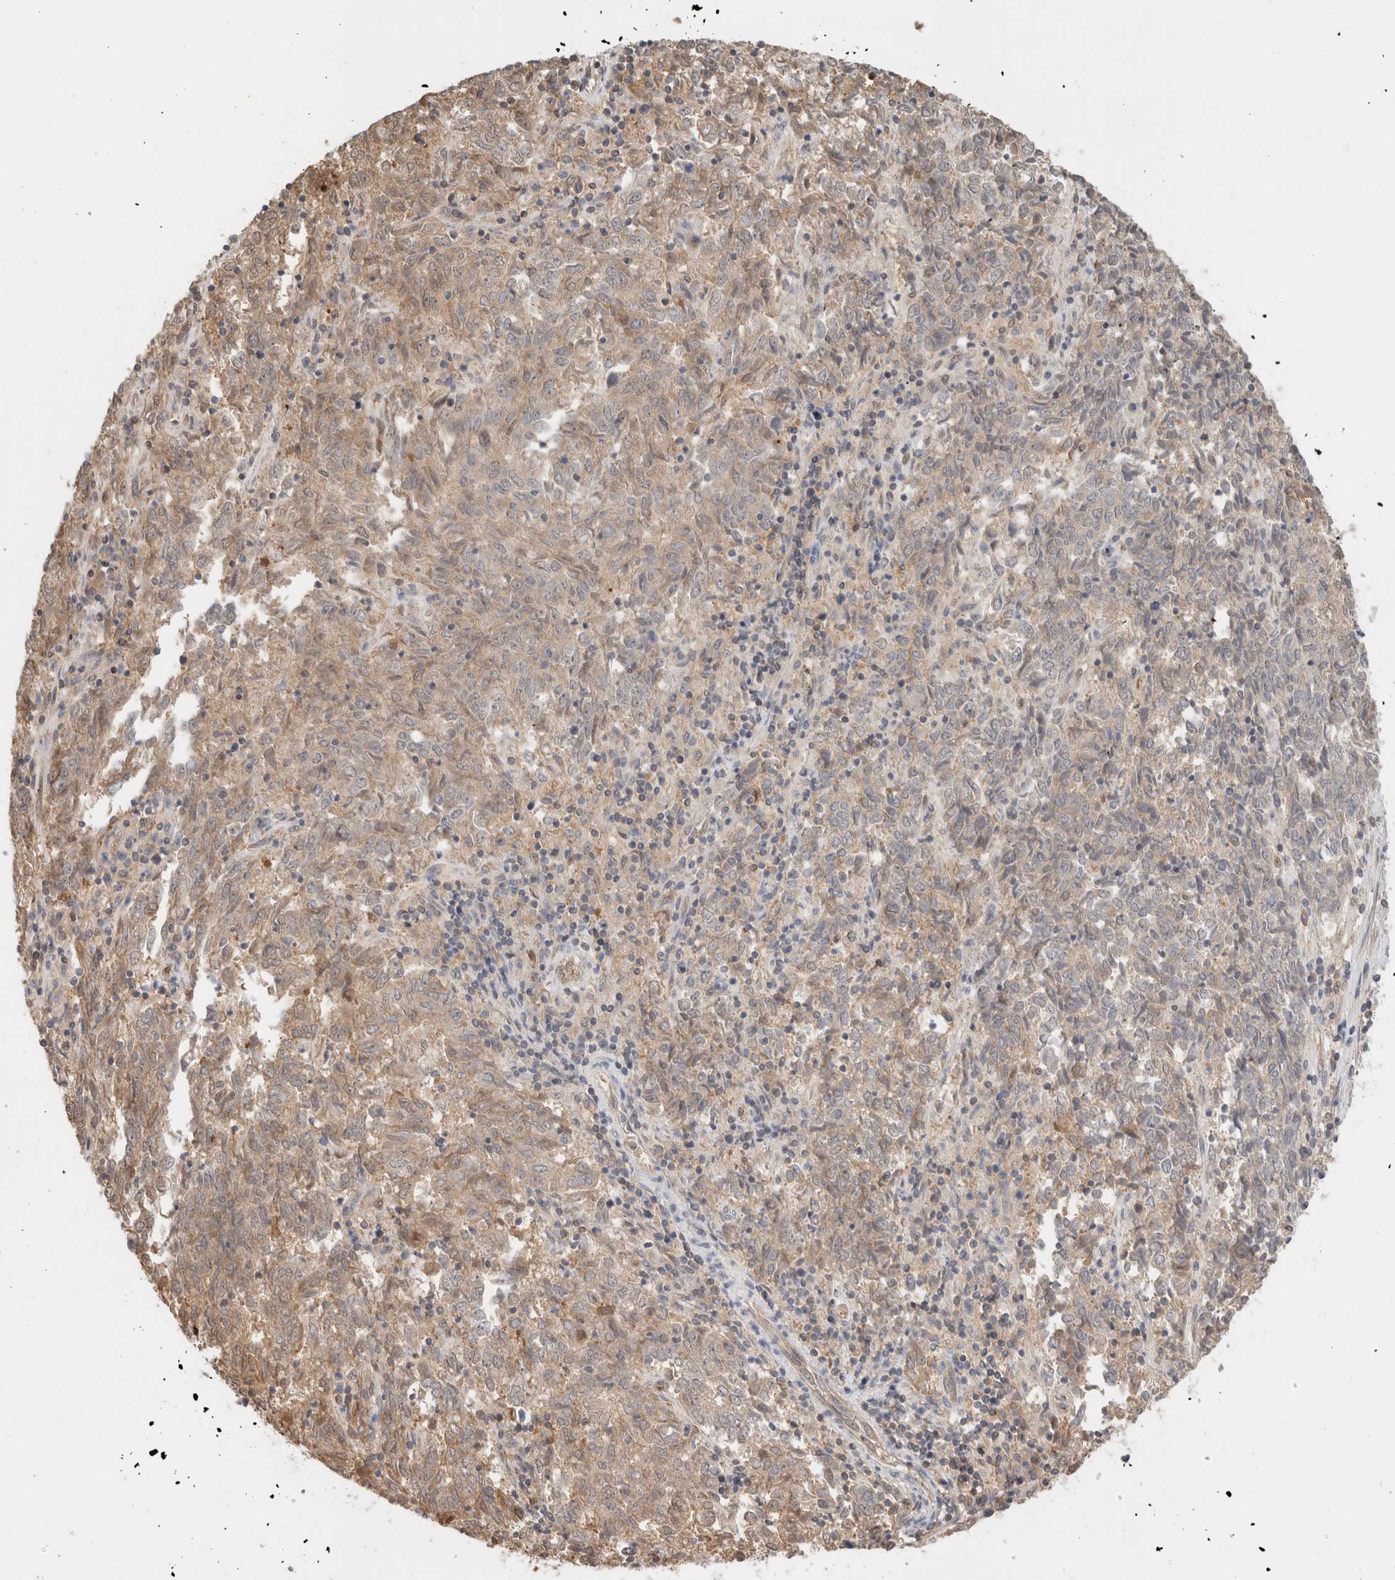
{"staining": {"intensity": "weak", "quantity": ">75%", "location": "cytoplasmic/membranous"}, "tissue": "endometrial cancer", "cell_type": "Tumor cells", "image_type": "cancer", "snomed": [{"axis": "morphology", "description": "Adenocarcinoma, NOS"}, {"axis": "topography", "description": "Endometrium"}], "caption": "Adenocarcinoma (endometrial) tissue demonstrates weak cytoplasmic/membranous staining in about >75% of tumor cells, visualized by immunohistochemistry.", "gene": "CA13", "patient": {"sex": "female", "age": 80}}